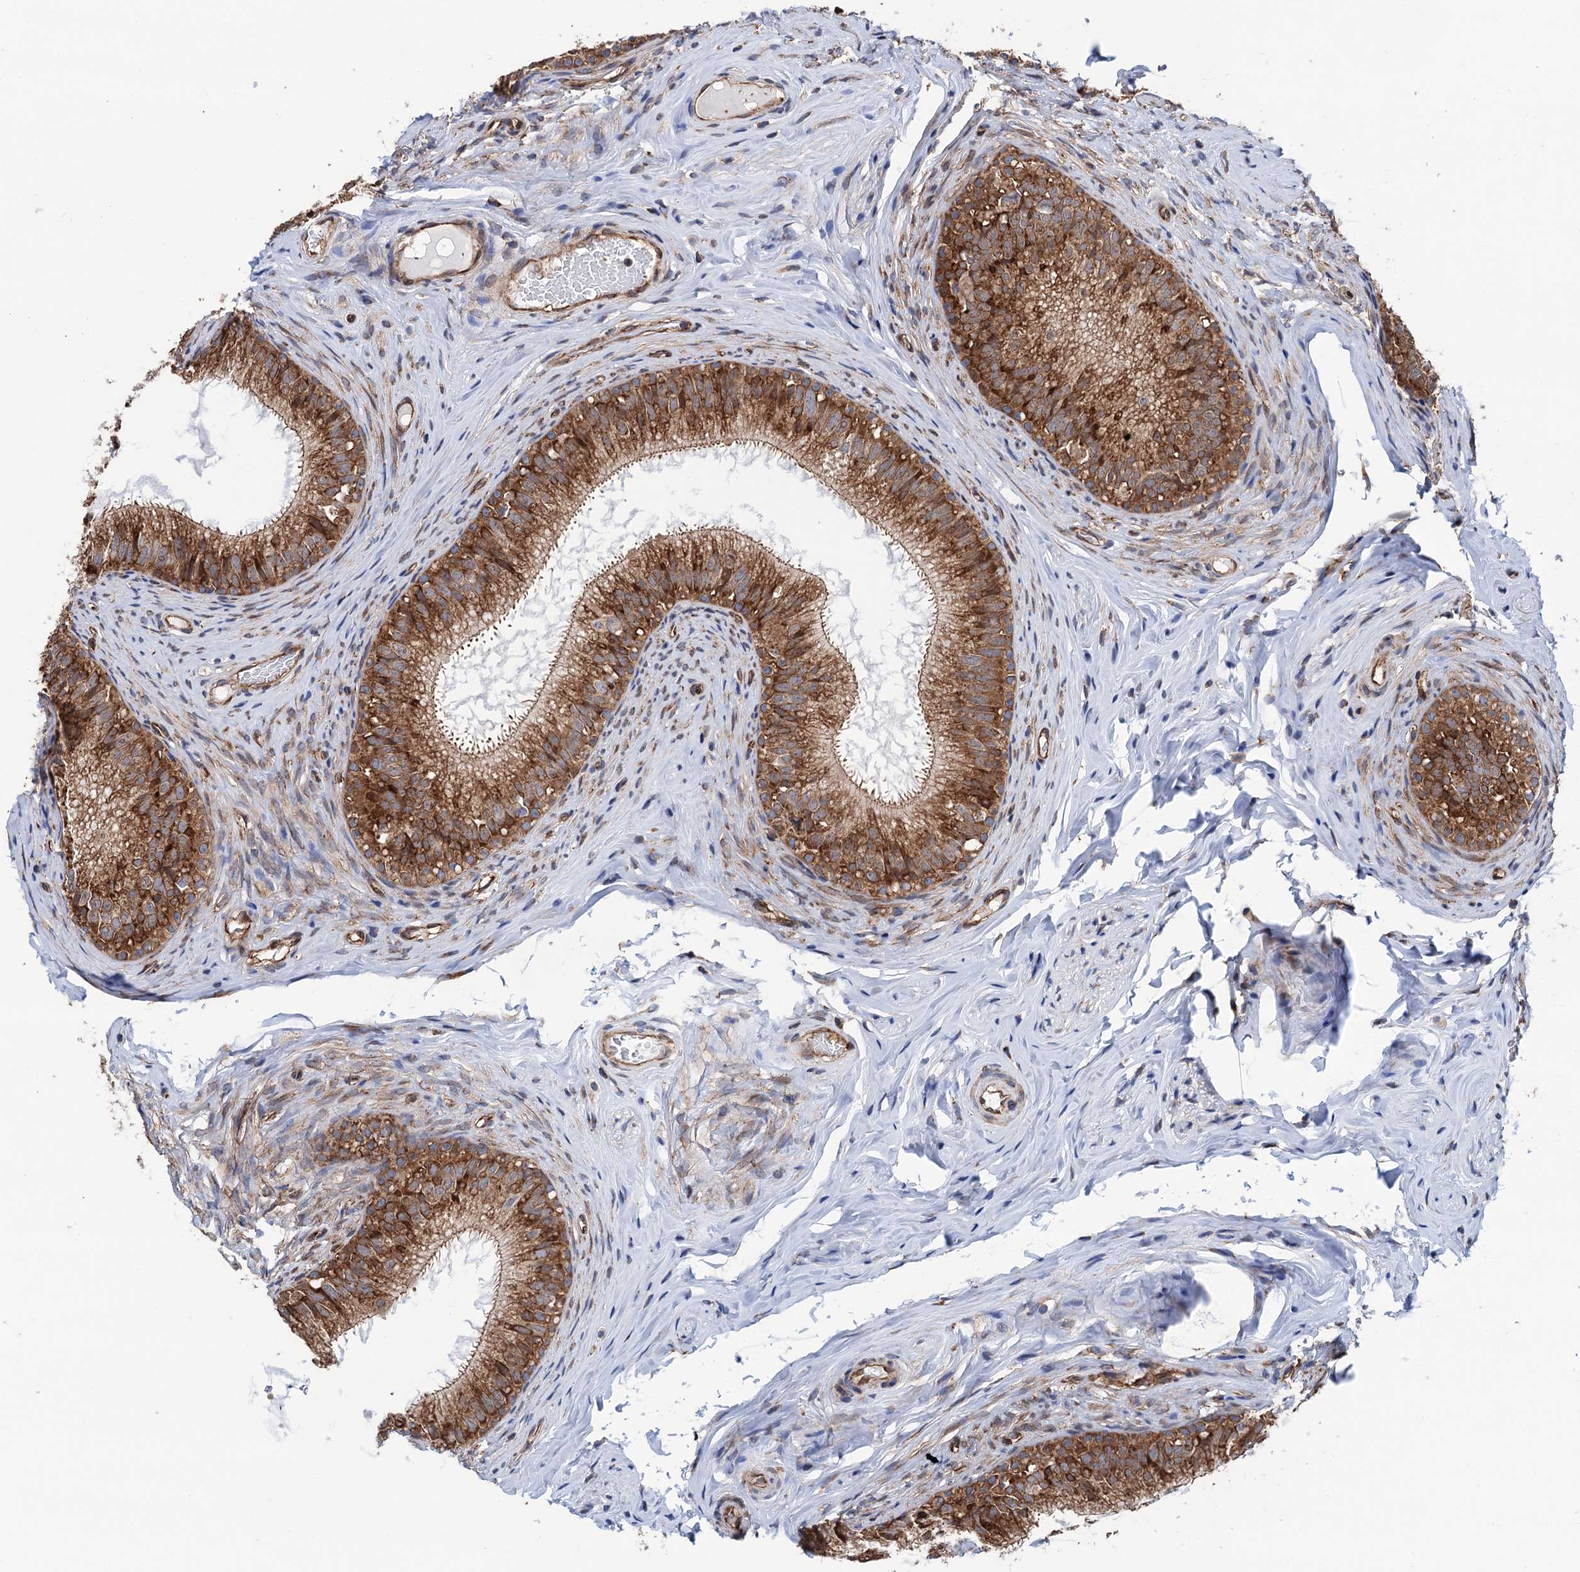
{"staining": {"intensity": "strong", "quantity": ">75%", "location": "cytoplasmic/membranous"}, "tissue": "epididymis", "cell_type": "Glandular cells", "image_type": "normal", "snomed": [{"axis": "morphology", "description": "Normal tissue, NOS"}, {"axis": "topography", "description": "Epididymis"}], "caption": "Brown immunohistochemical staining in benign human epididymis exhibits strong cytoplasmic/membranous expression in about >75% of glandular cells.", "gene": "SLC12A7", "patient": {"sex": "male", "age": 34}}